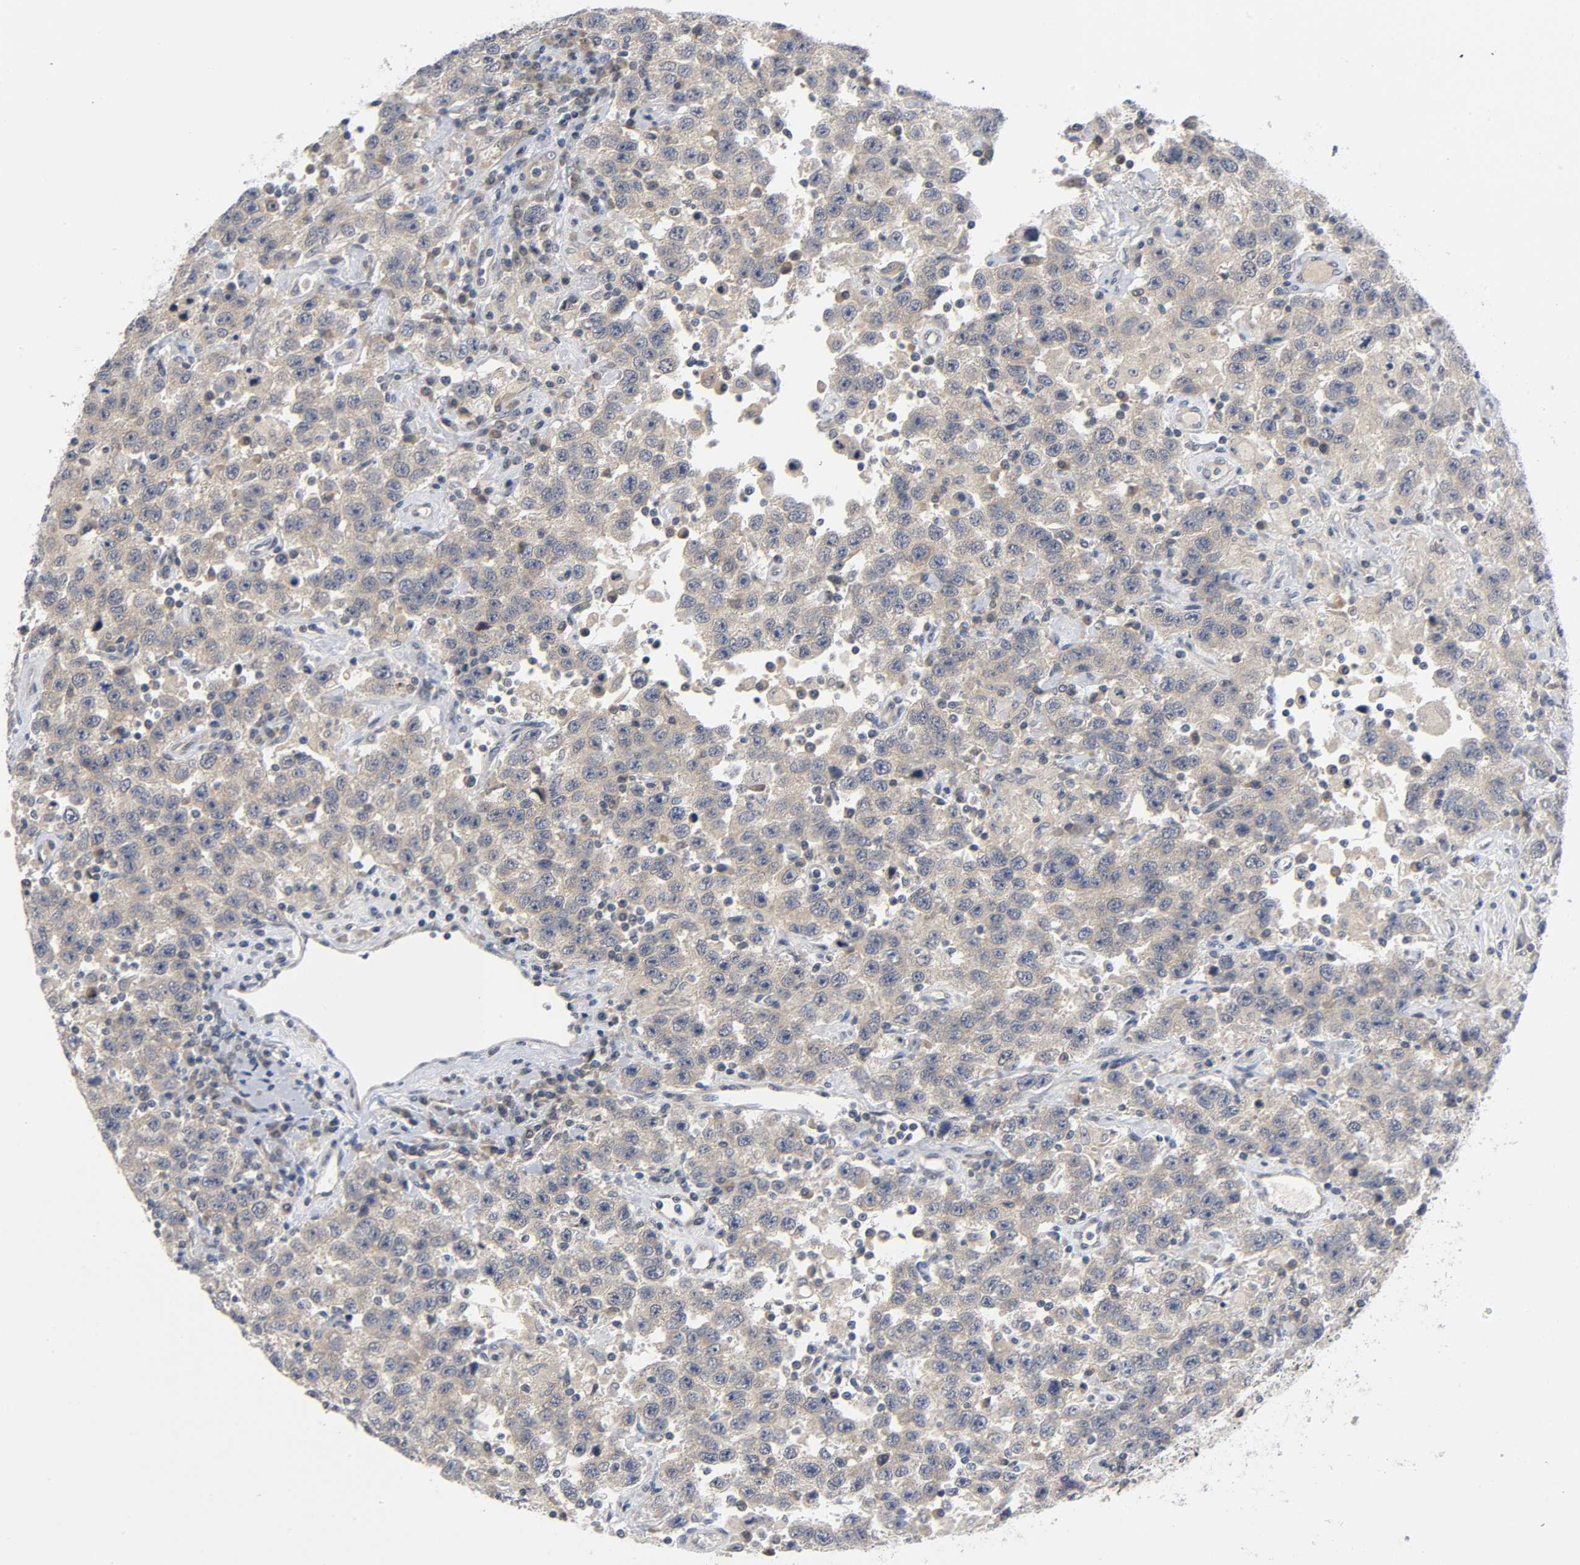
{"staining": {"intensity": "moderate", "quantity": ">75%", "location": "cytoplasmic/membranous"}, "tissue": "testis cancer", "cell_type": "Tumor cells", "image_type": "cancer", "snomed": [{"axis": "morphology", "description": "Seminoma, NOS"}, {"axis": "topography", "description": "Testis"}], "caption": "Testis cancer stained with a brown dye shows moderate cytoplasmic/membranous positive positivity in approximately >75% of tumor cells.", "gene": "MAPK8", "patient": {"sex": "male", "age": 41}}